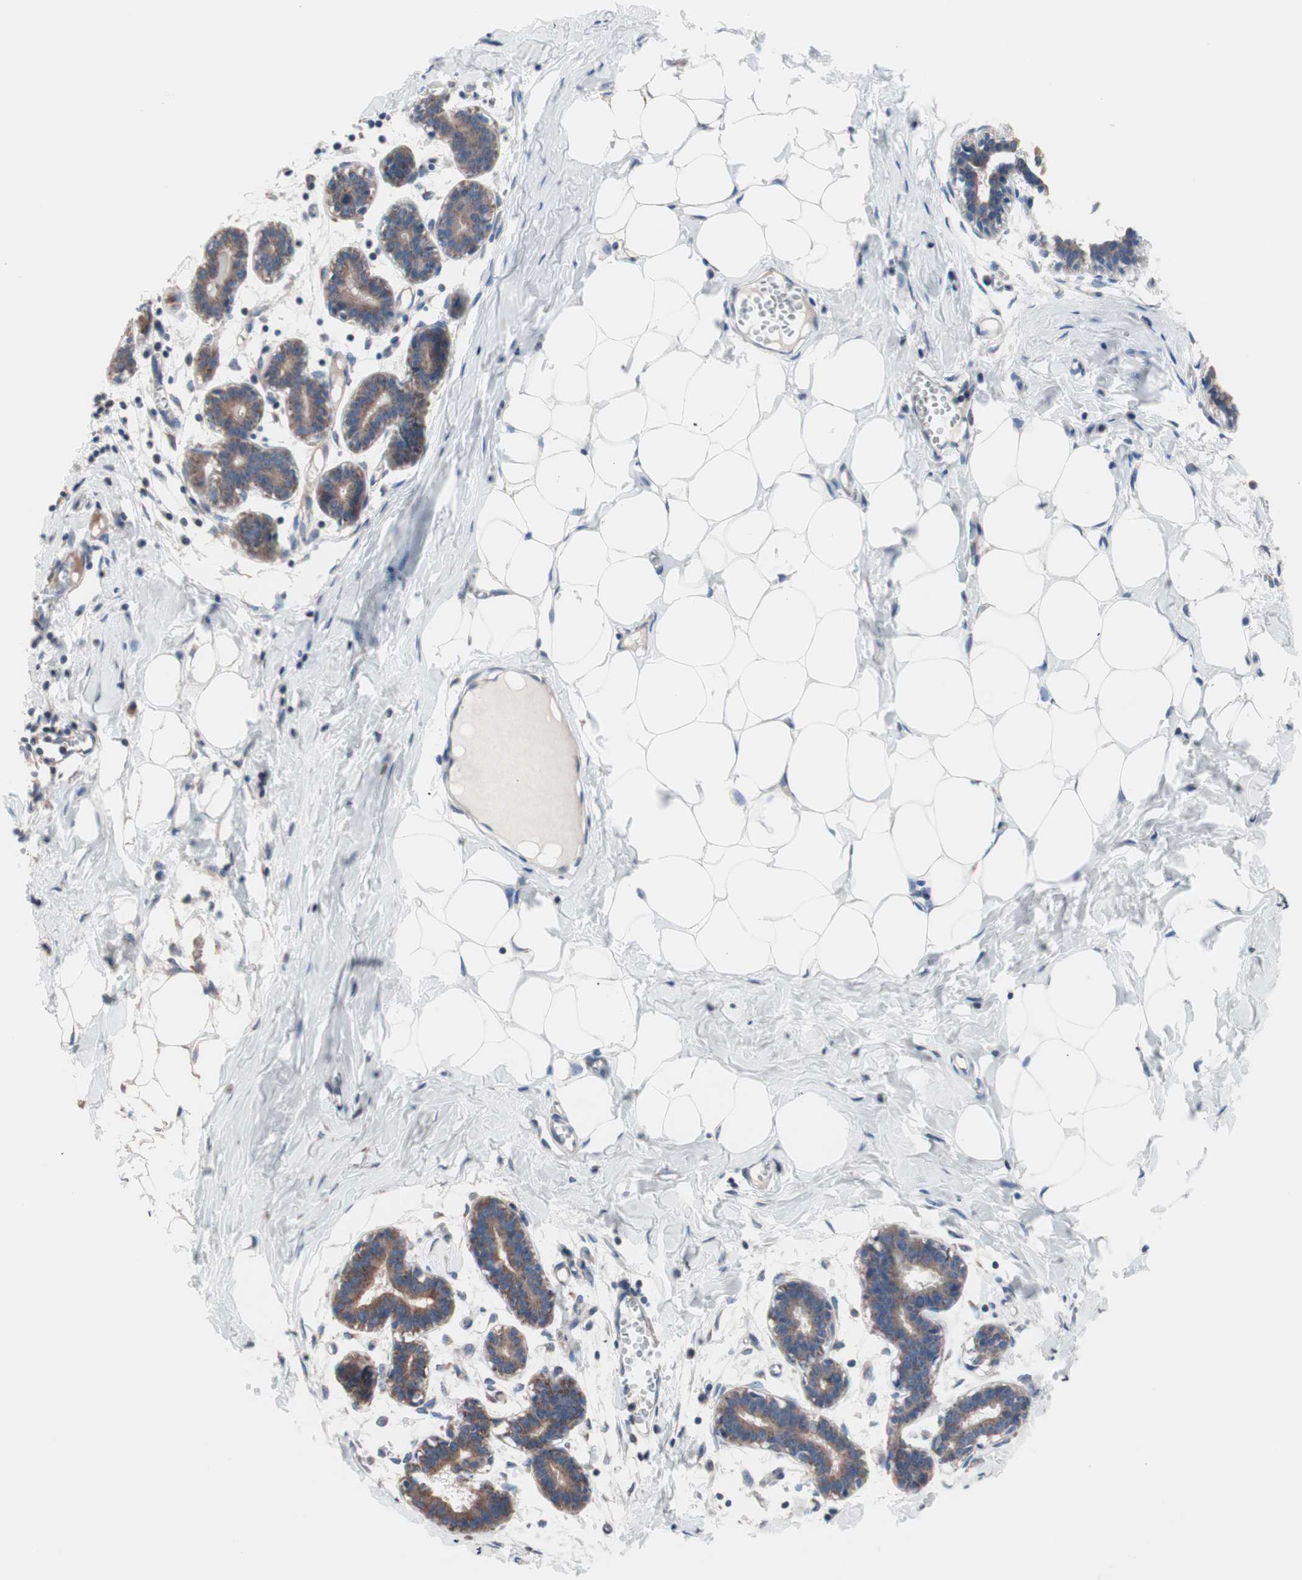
{"staining": {"intensity": "weak", "quantity": ">75%", "location": "cytoplasmic/membranous"}, "tissue": "breast", "cell_type": "Adipocytes", "image_type": "normal", "snomed": [{"axis": "morphology", "description": "Normal tissue, NOS"}, {"axis": "topography", "description": "Breast"}], "caption": "Brown immunohistochemical staining in benign human breast displays weak cytoplasmic/membranous staining in about >75% of adipocytes. Ihc stains the protein of interest in brown and the nuclei are stained blue.", "gene": "CTTNBP2NL", "patient": {"sex": "female", "age": 27}}